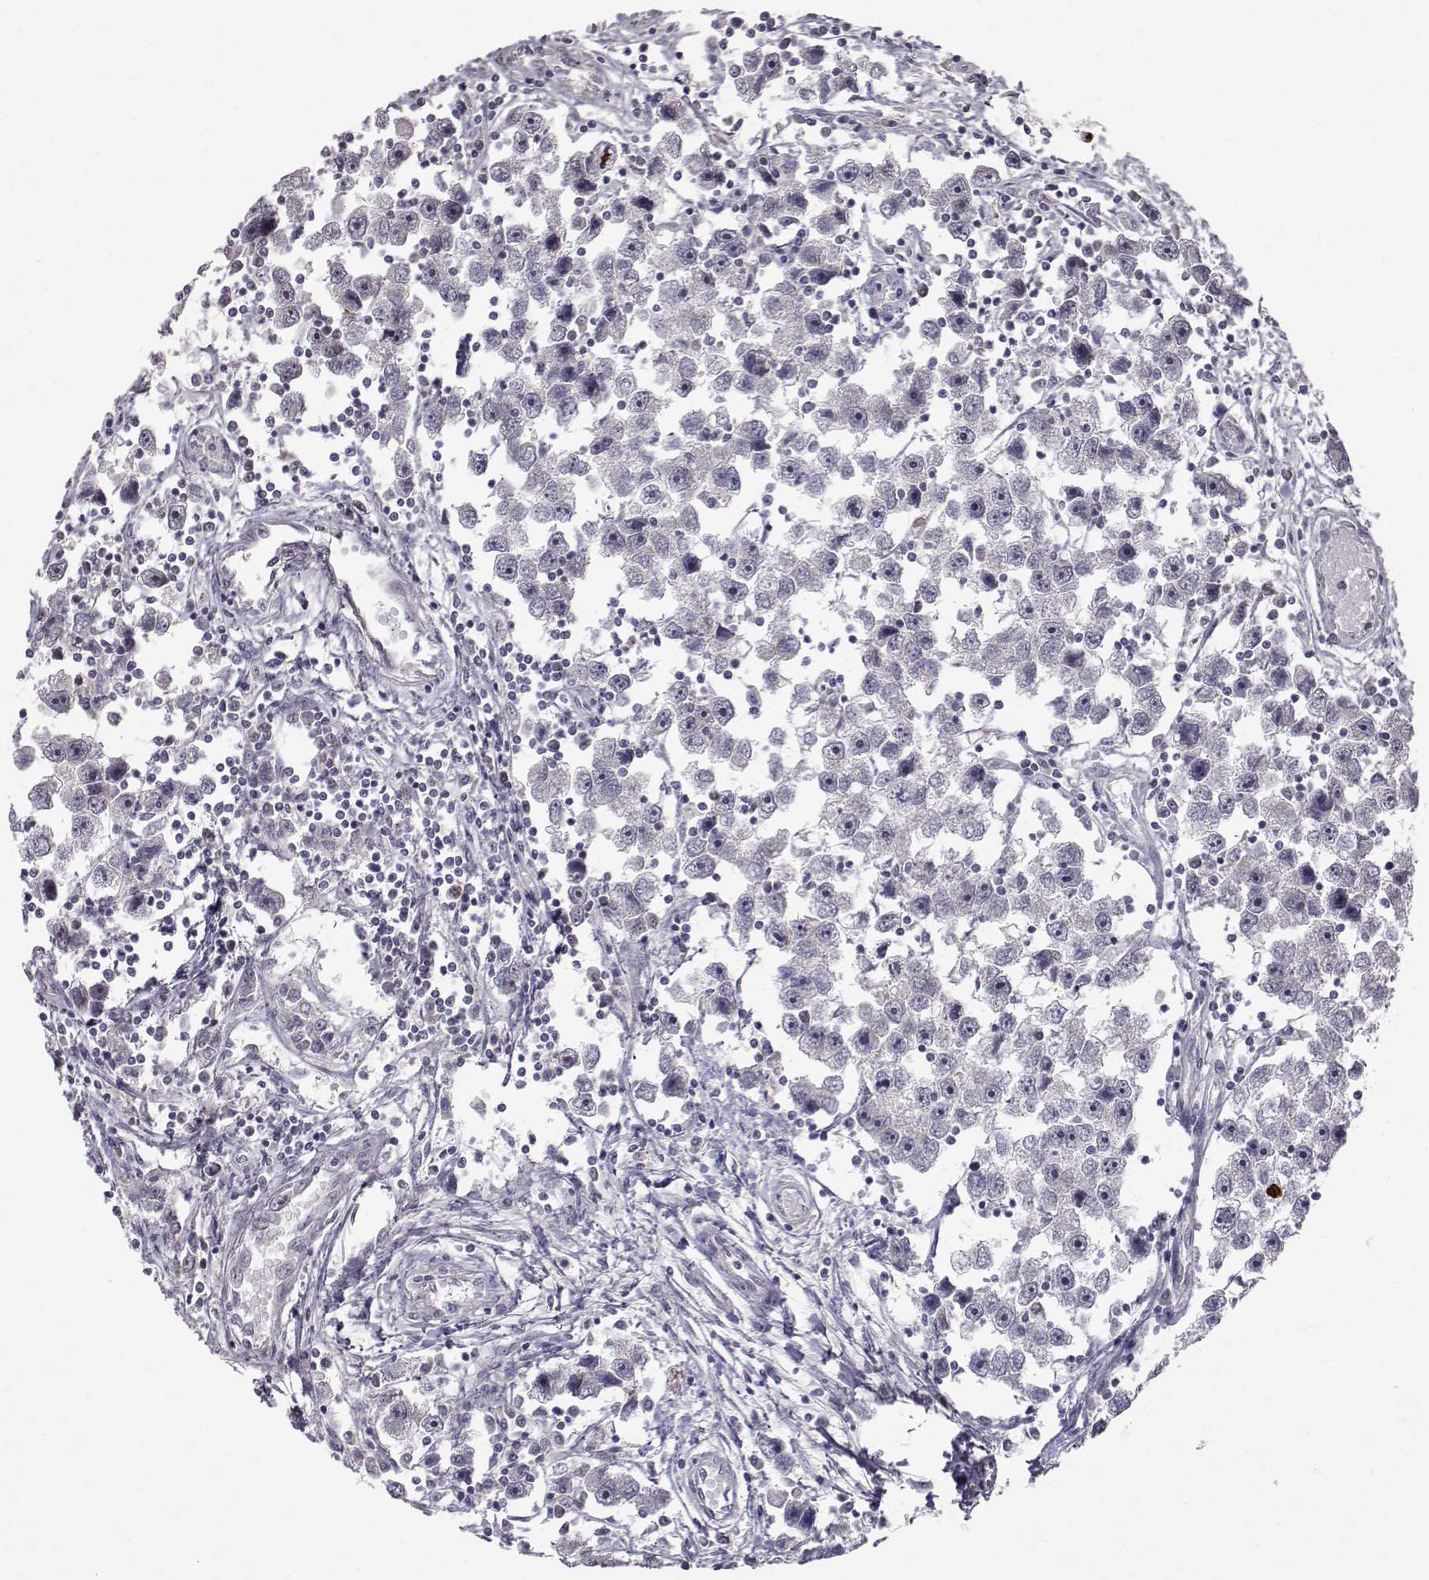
{"staining": {"intensity": "negative", "quantity": "none", "location": "none"}, "tissue": "testis cancer", "cell_type": "Tumor cells", "image_type": "cancer", "snomed": [{"axis": "morphology", "description": "Seminoma, NOS"}, {"axis": "topography", "description": "Testis"}], "caption": "Immunohistochemical staining of human testis cancer demonstrates no significant staining in tumor cells. The staining is performed using DAB brown chromogen with nuclei counter-stained in using hematoxylin.", "gene": "SLC6A3", "patient": {"sex": "male", "age": 30}}